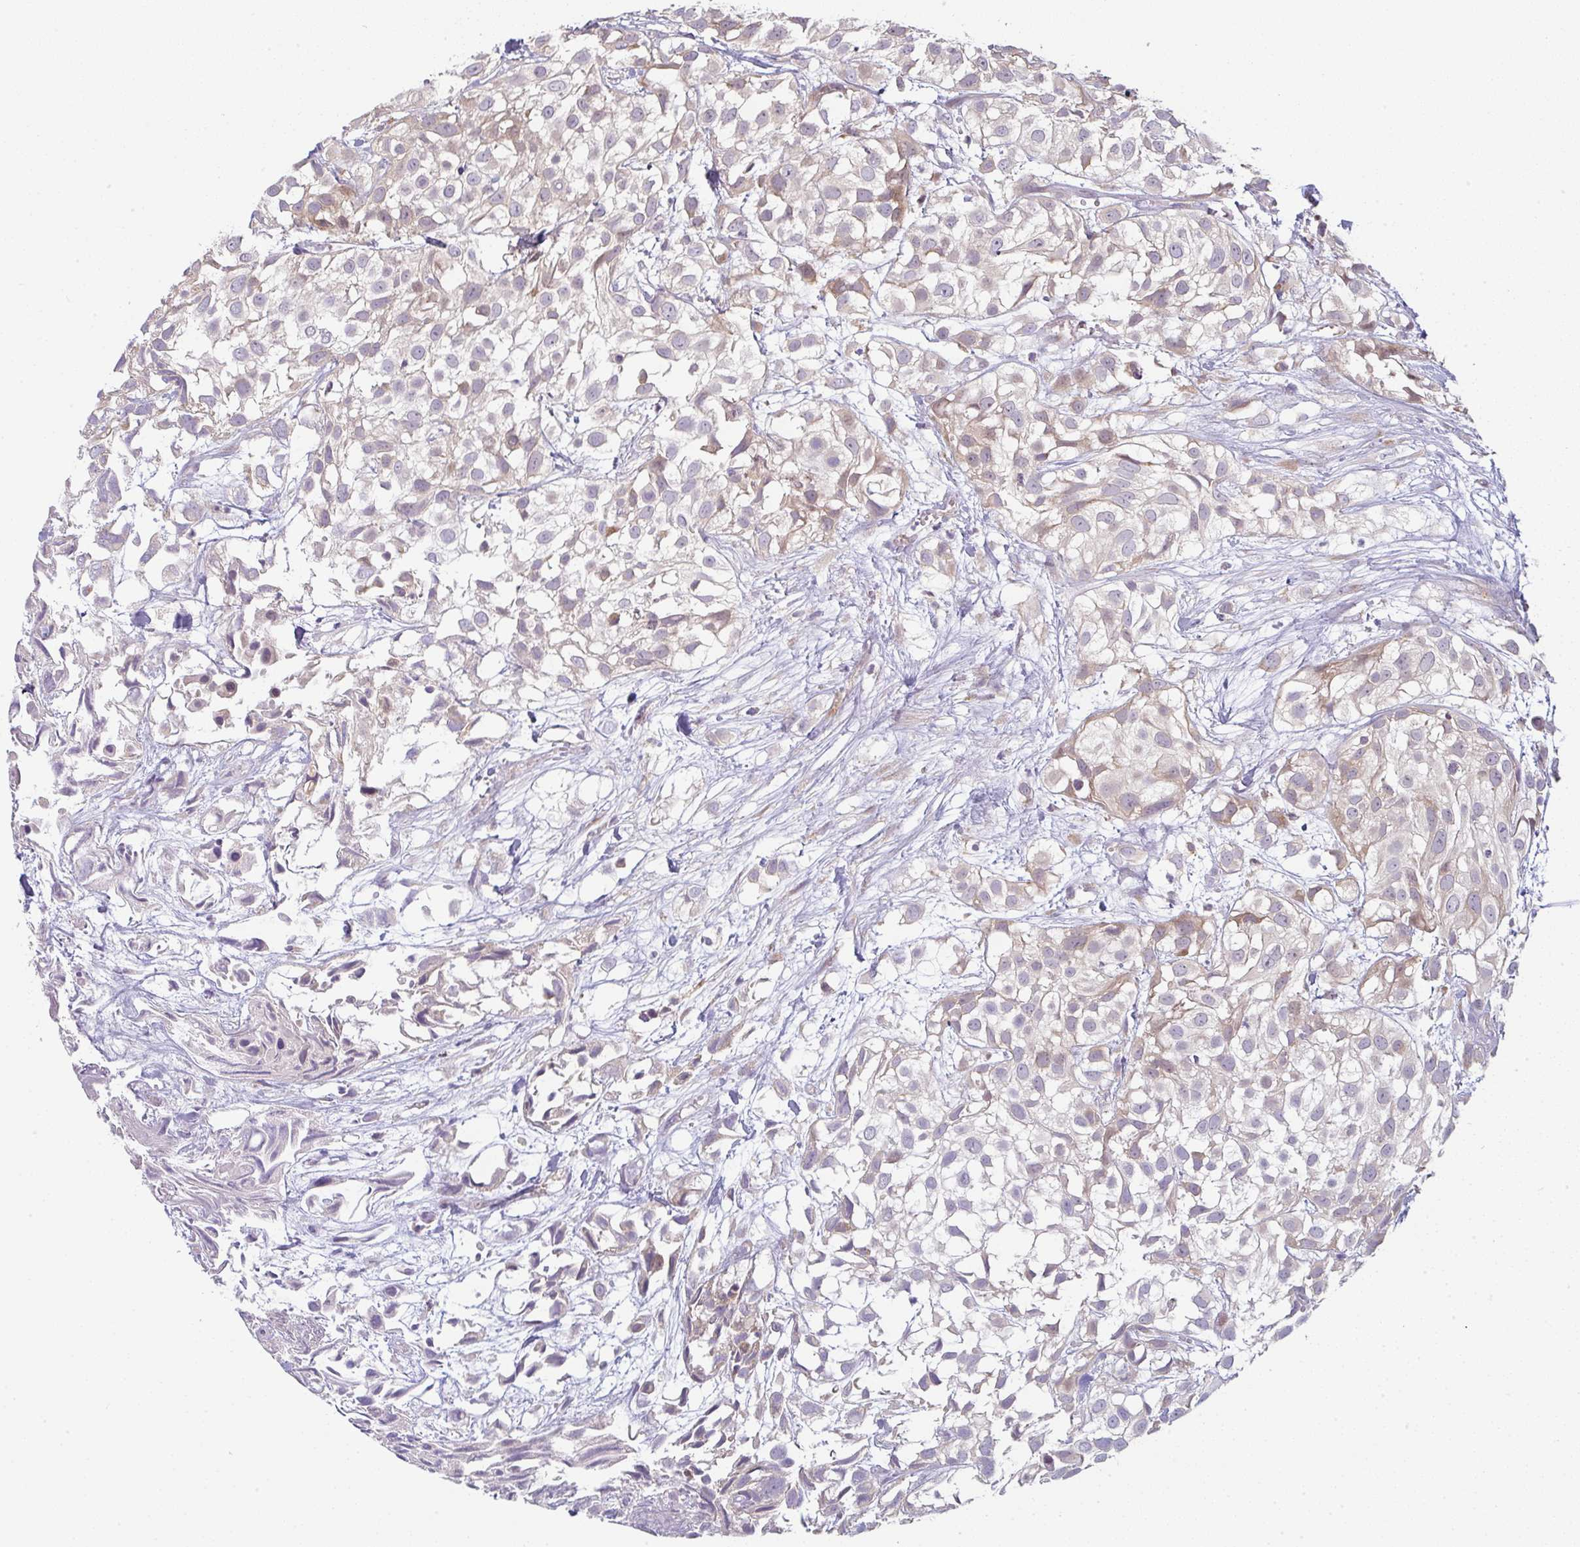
{"staining": {"intensity": "weak", "quantity": "25%-75%", "location": "cytoplasmic/membranous"}, "tissue": "urothelial cancer", "cell_type": "Tumor cells", "image_type": "cancer", "snomed": [{"axis": "morphology", "description": "Urothelial carcinoma, High grade"}, {"axis": "topography", "description": "Urinary bladder"}], "caption": "Immunohistochemical staining of human high-grade urothelial carcinoma demonstrates weak cytoplasmic/membranous protein staining in approximately 25%-75% of tumor cells.", "gene": "MOB1A", "patient": {"sex": "male", "age": 56}}